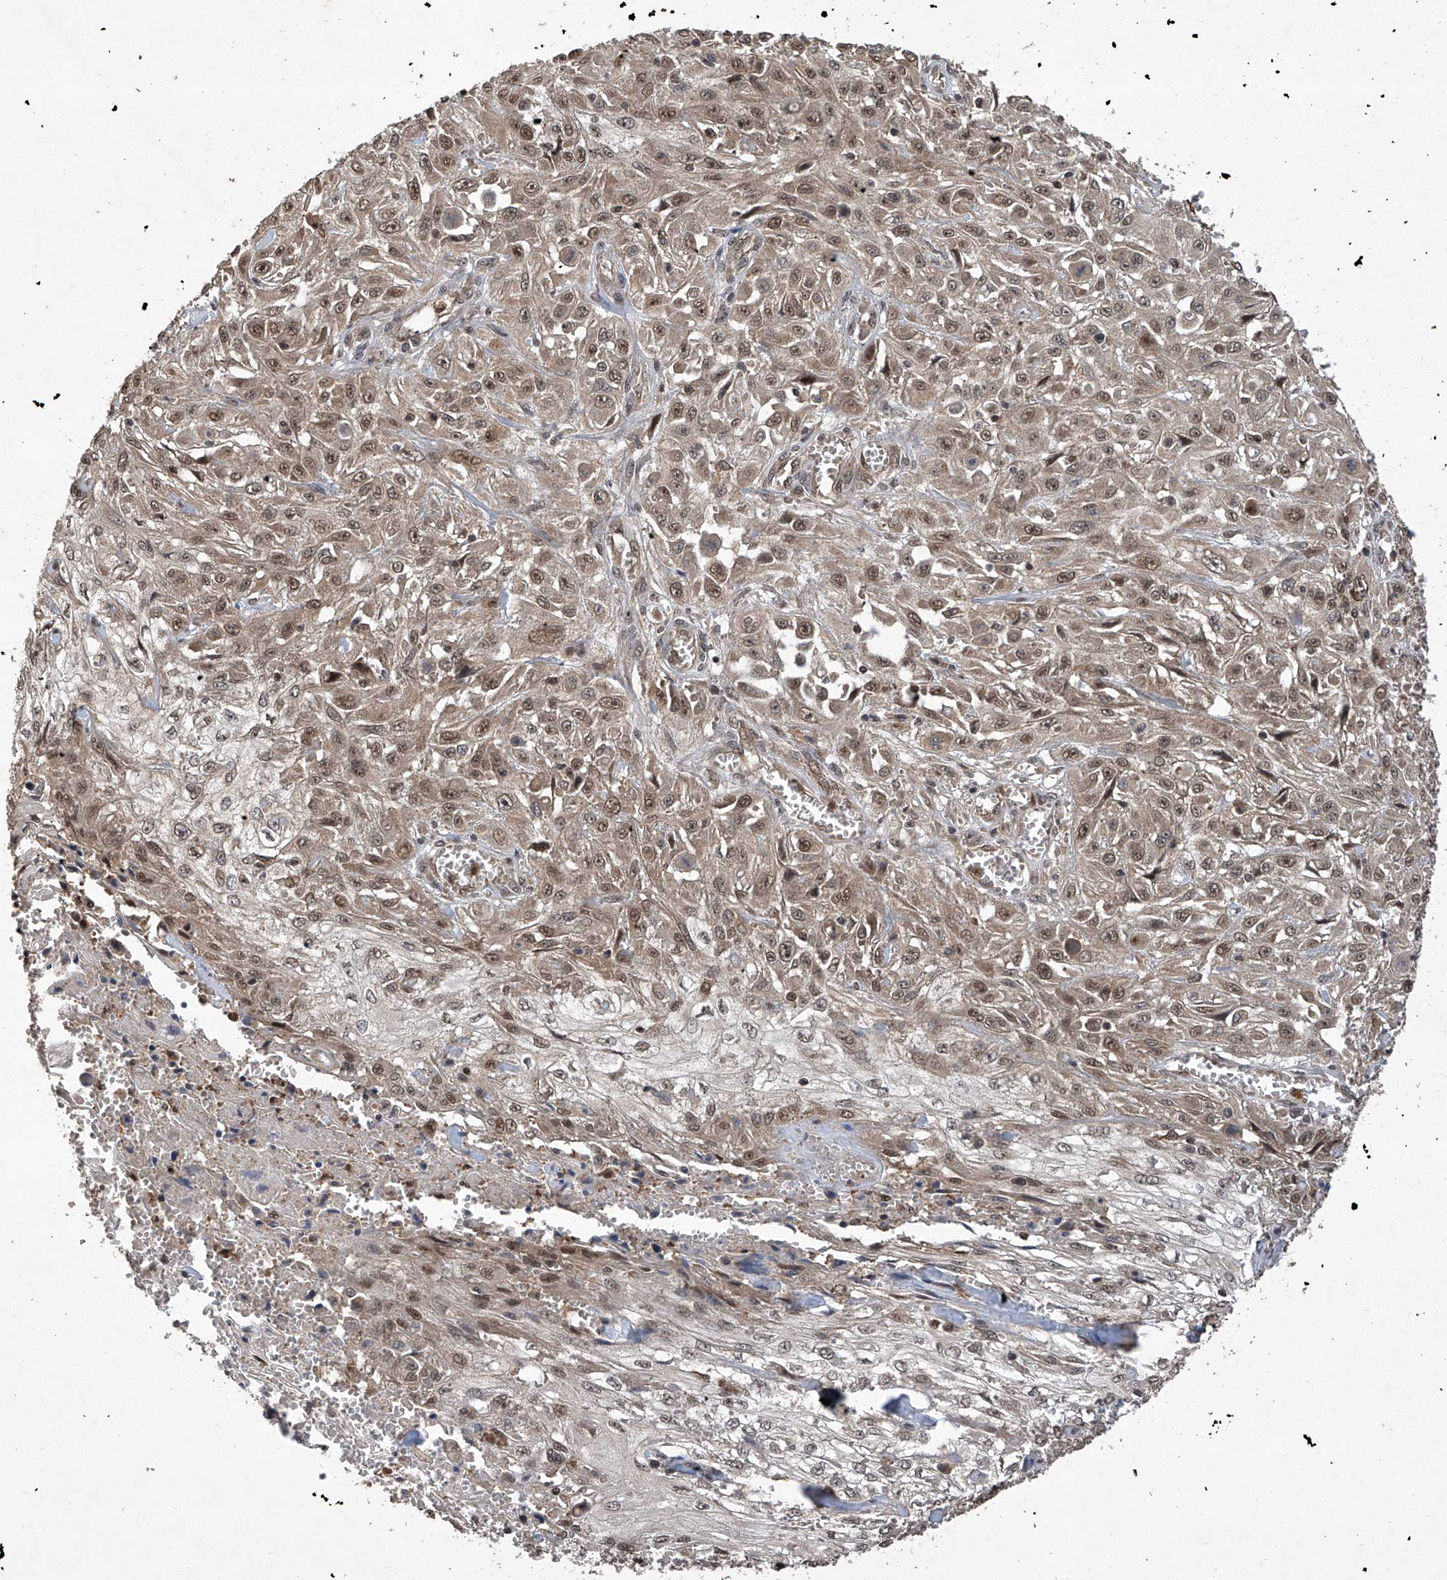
{"staining": {"intensity": "moderate", "quantity": ">75%", "location": "cytoplasmic/membranous,nuclear"}, "tissue": "skin cancer", "cell_type": "Tumor cells", "image_type": "cancer", "snomed": [{"axis": "morphology", "description": "Squamous cell carcinoma, NOS"}, {"axis": "morphology", "description": "Squamous cell carcinoma, metastatic, NOS"}, {"axis": "topography", "description": "Skin"}, {"axis": "topography", "description": "Lymph node"}], "caption": "An image of human skin cancer (squamous cell carcinoma) stained for a protein reveals moderate cytoplasmic/membranous and nuclear brown staining in tumor cells.", "gene": "TSNAX", "patient": {"sex": "male", "age": 75}}